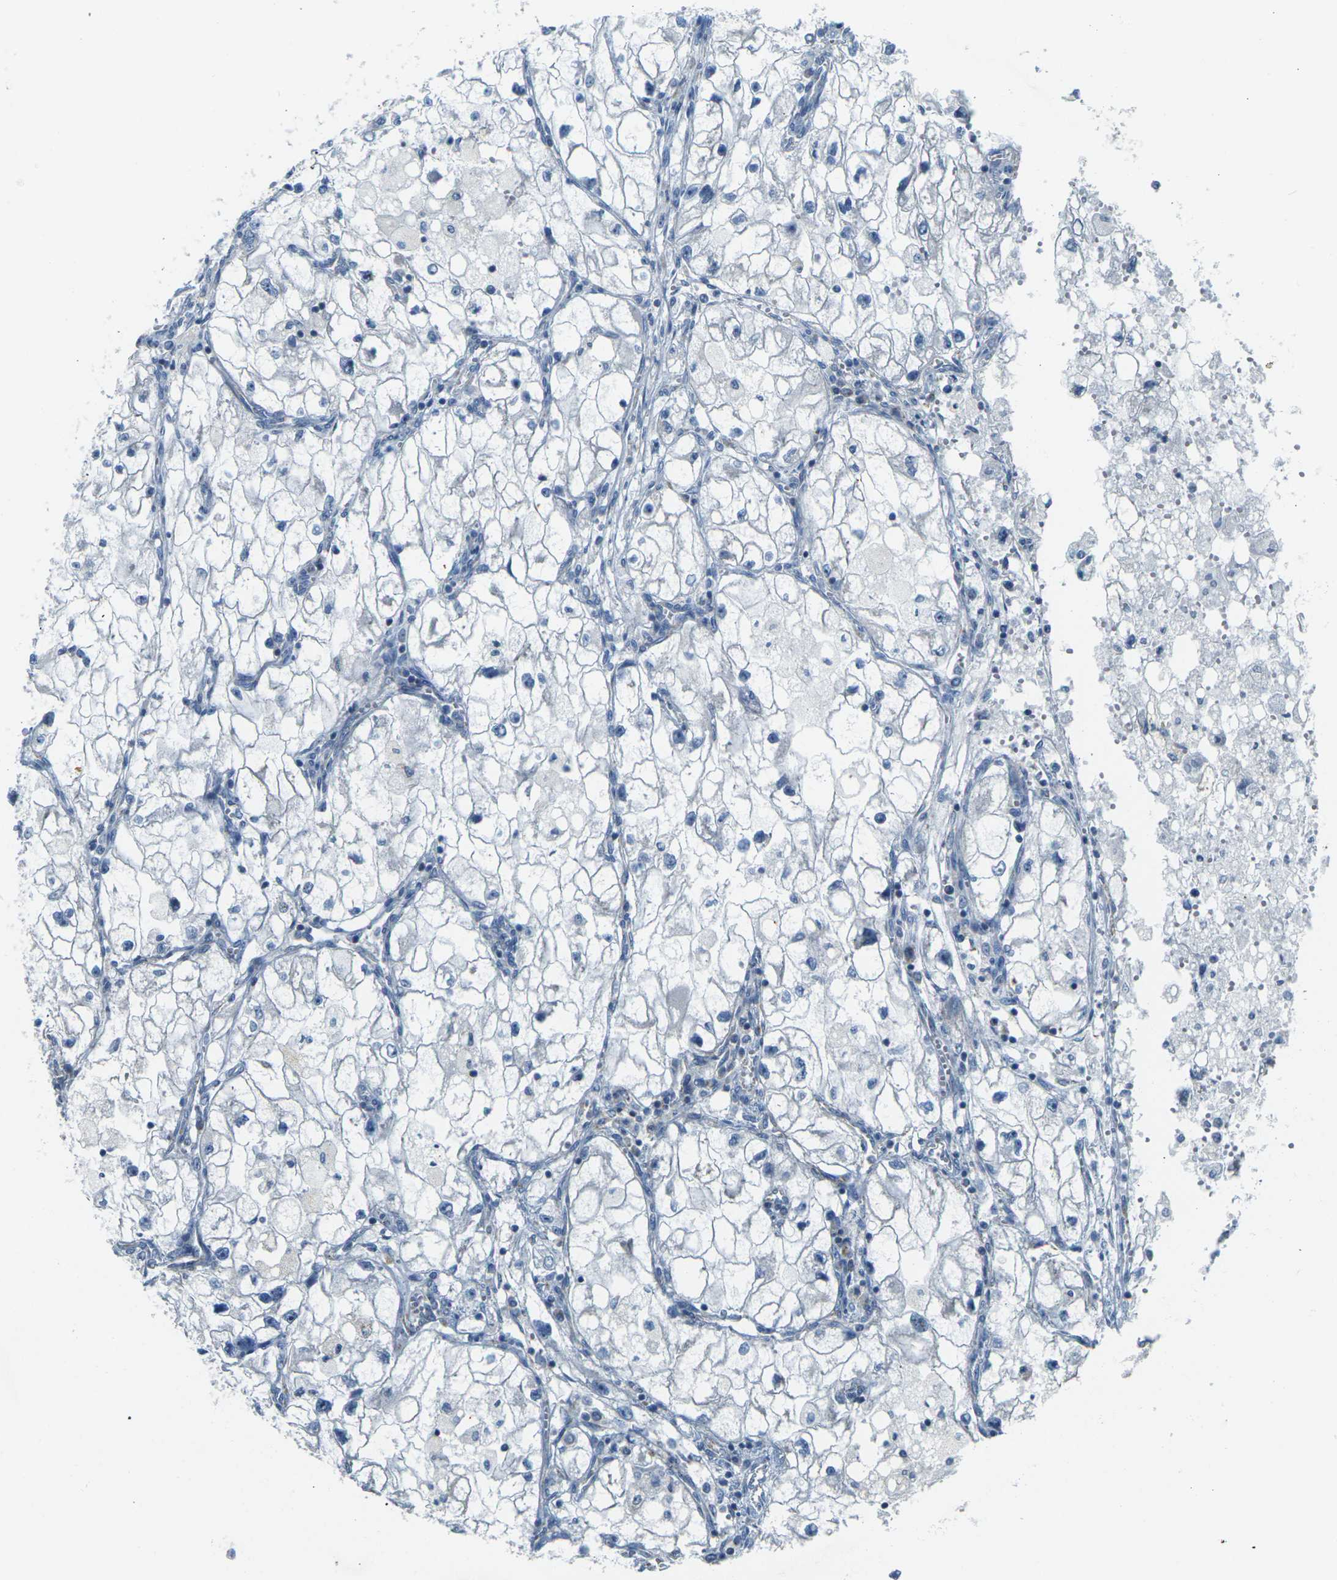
{"staining": {"intensity": "negative", "quantity": "none", "location": "none"}, "tissue": "renal cancer", "cell_type": "Tumor cells", "image_type": "cancer", "snomed": [{"axis": "morphology", "description": "Adenocarcinoma, NOS"}, {"axis": "topography", "description": "Kidney"}], "caption": "This is a image of immunohistochemistry (IHC) staining of renal adenocarcinoma, which shows no expression in tumor cells.", "gene": "PARD6B", "patient": {"sex": "female", "age": 70}}